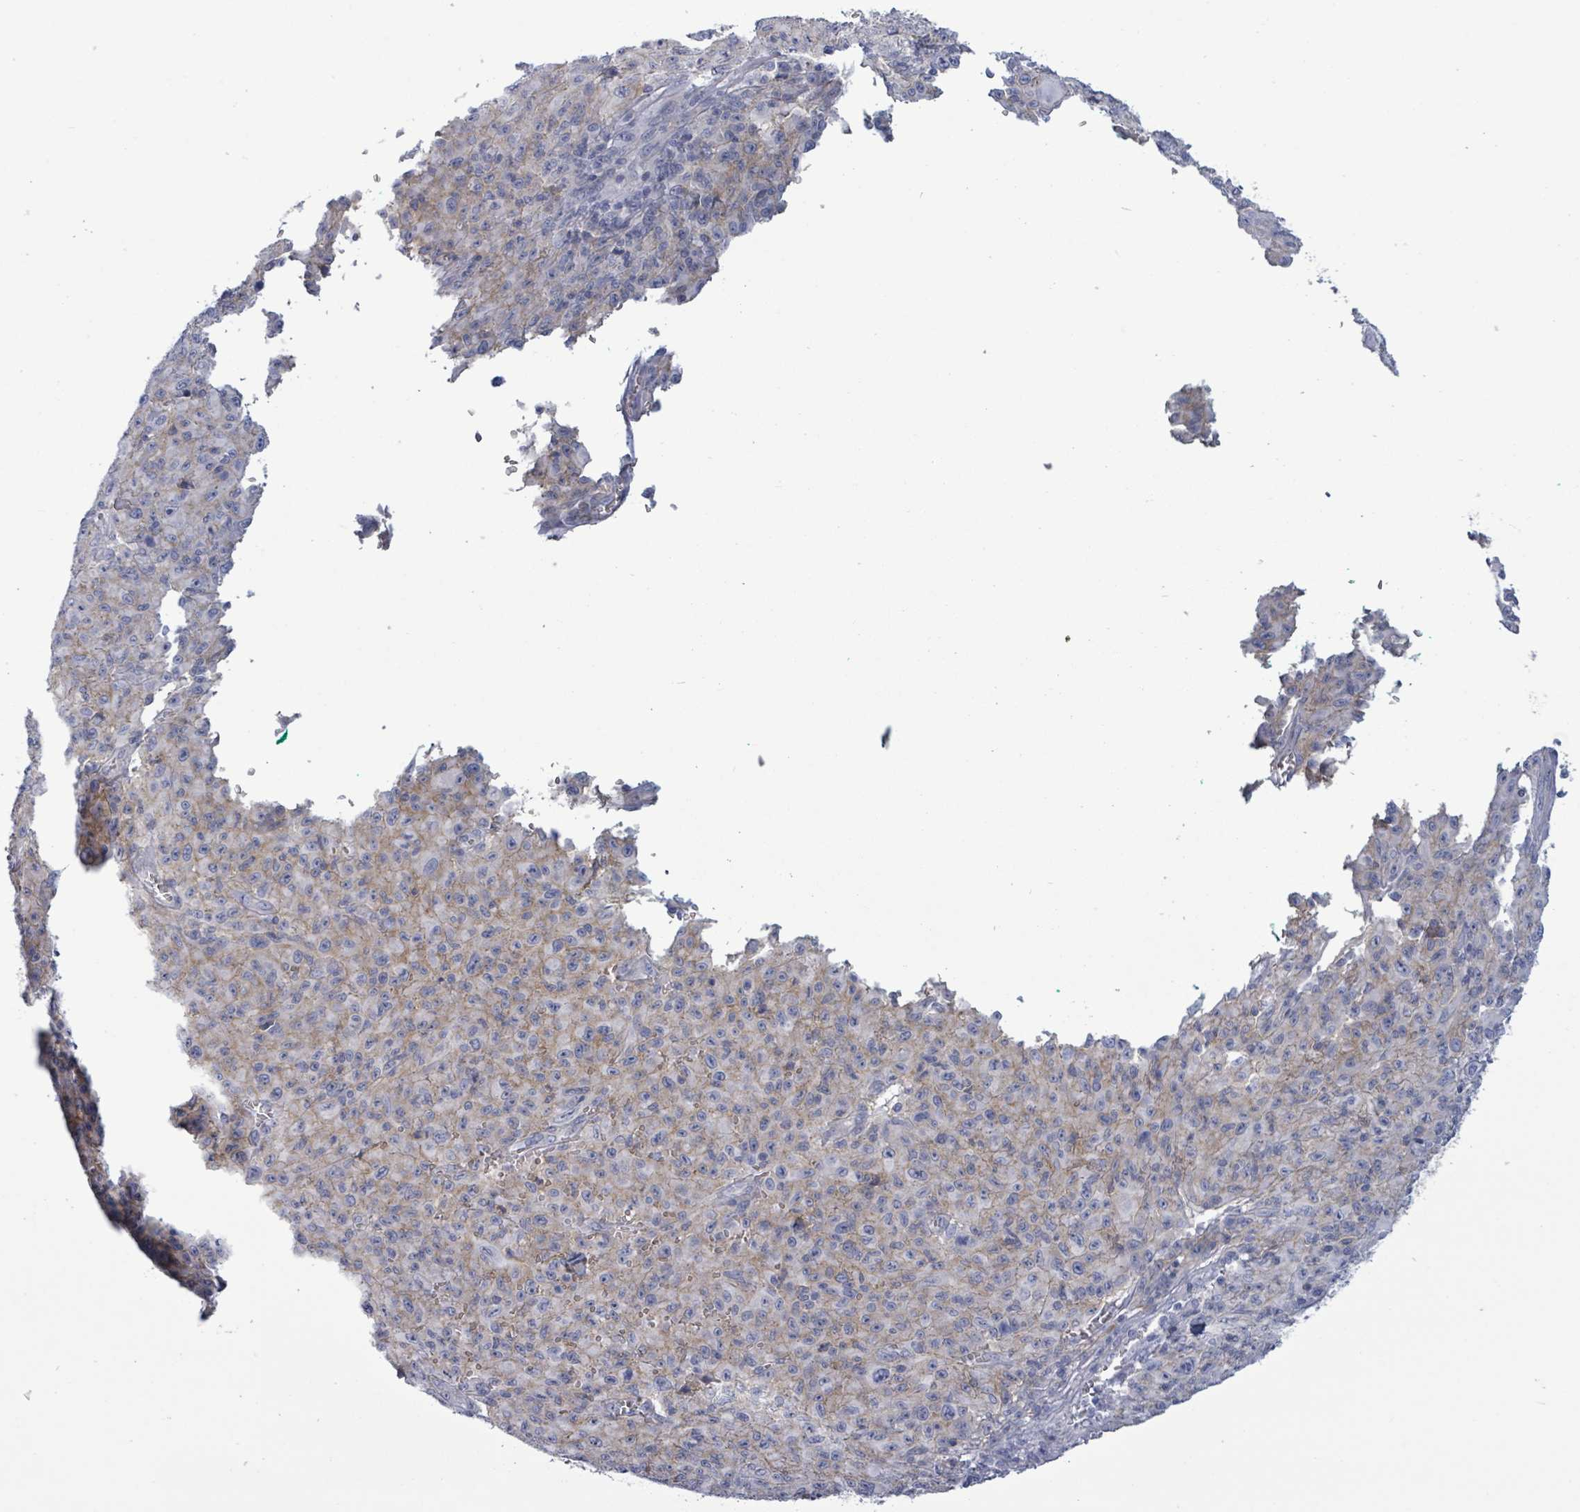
{"staining": {"intensity": "weak", "quantity": "<25%", "location": "cytoplasmic/membranous"}, "tissue": "melanoma", "cell_type": "Tumor cells", "image_type": "cancer", "snomed": [{"axis": "morphology", "description": "Malignant melanoma, NOS"}, {"axis": "topography", "description": "Skin"}], "caption": "Melanoma was stained to show a protein in brown. There is no significant staining in tumor cells.", "gene": "BSG", "patient": {"sex": "male", "age": 46}}